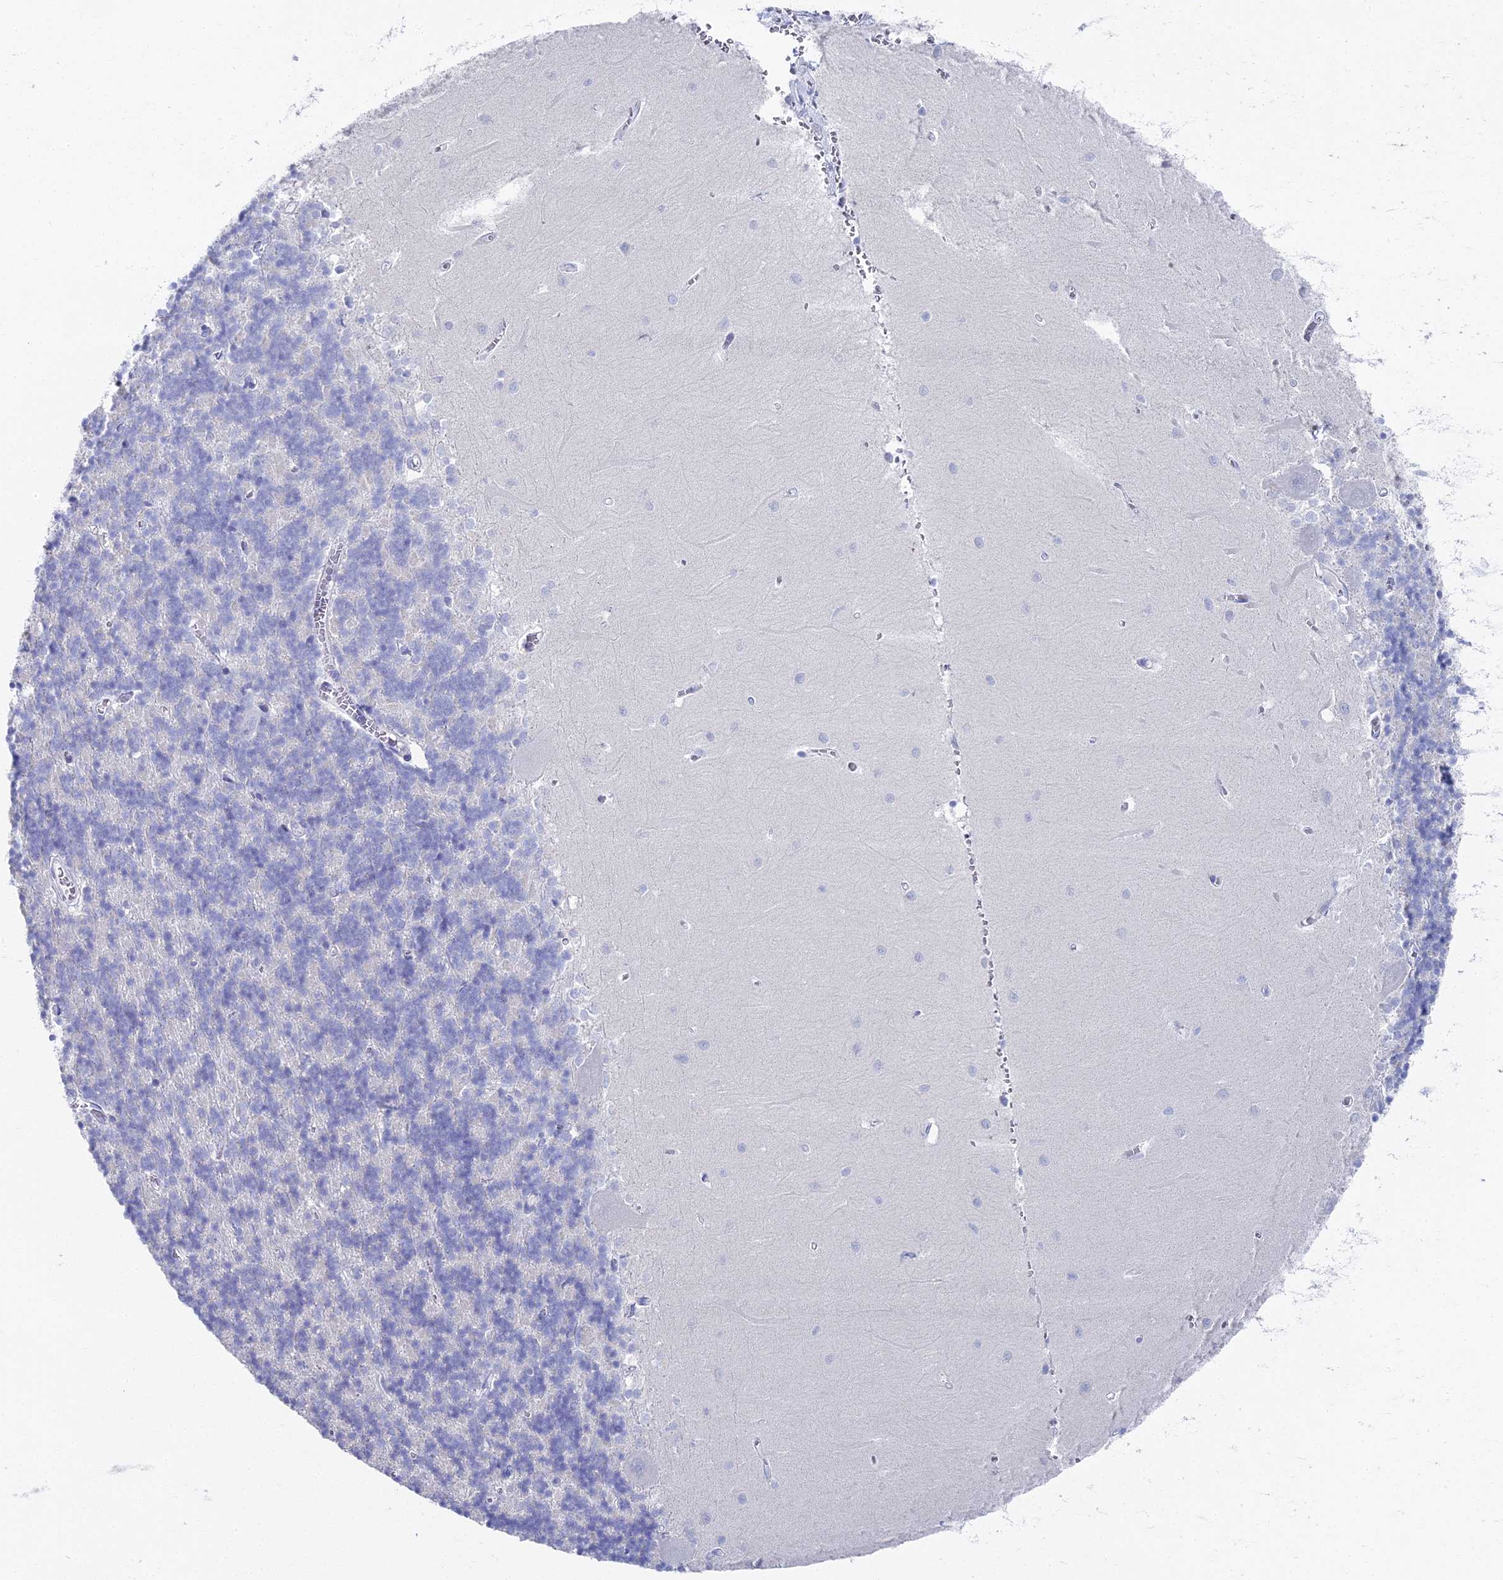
{"staining": {"intensity": "negative", "quantity": "none", "location": "none"}, "tissue": "cerebellum", "cell_type": "Cells in granular layer", "image_type": "normal", "snomed": [{"axis": "morphology", "description": "Normal tissue, NOS"}, {"axis": "topography", "description": "Cerebellum"}], "caption": "Cells in granular layer show no significant protein staining in unremarkable cerebellum.", "gene": "ALPP", "patient": {"sex": "male", "age": 37}}